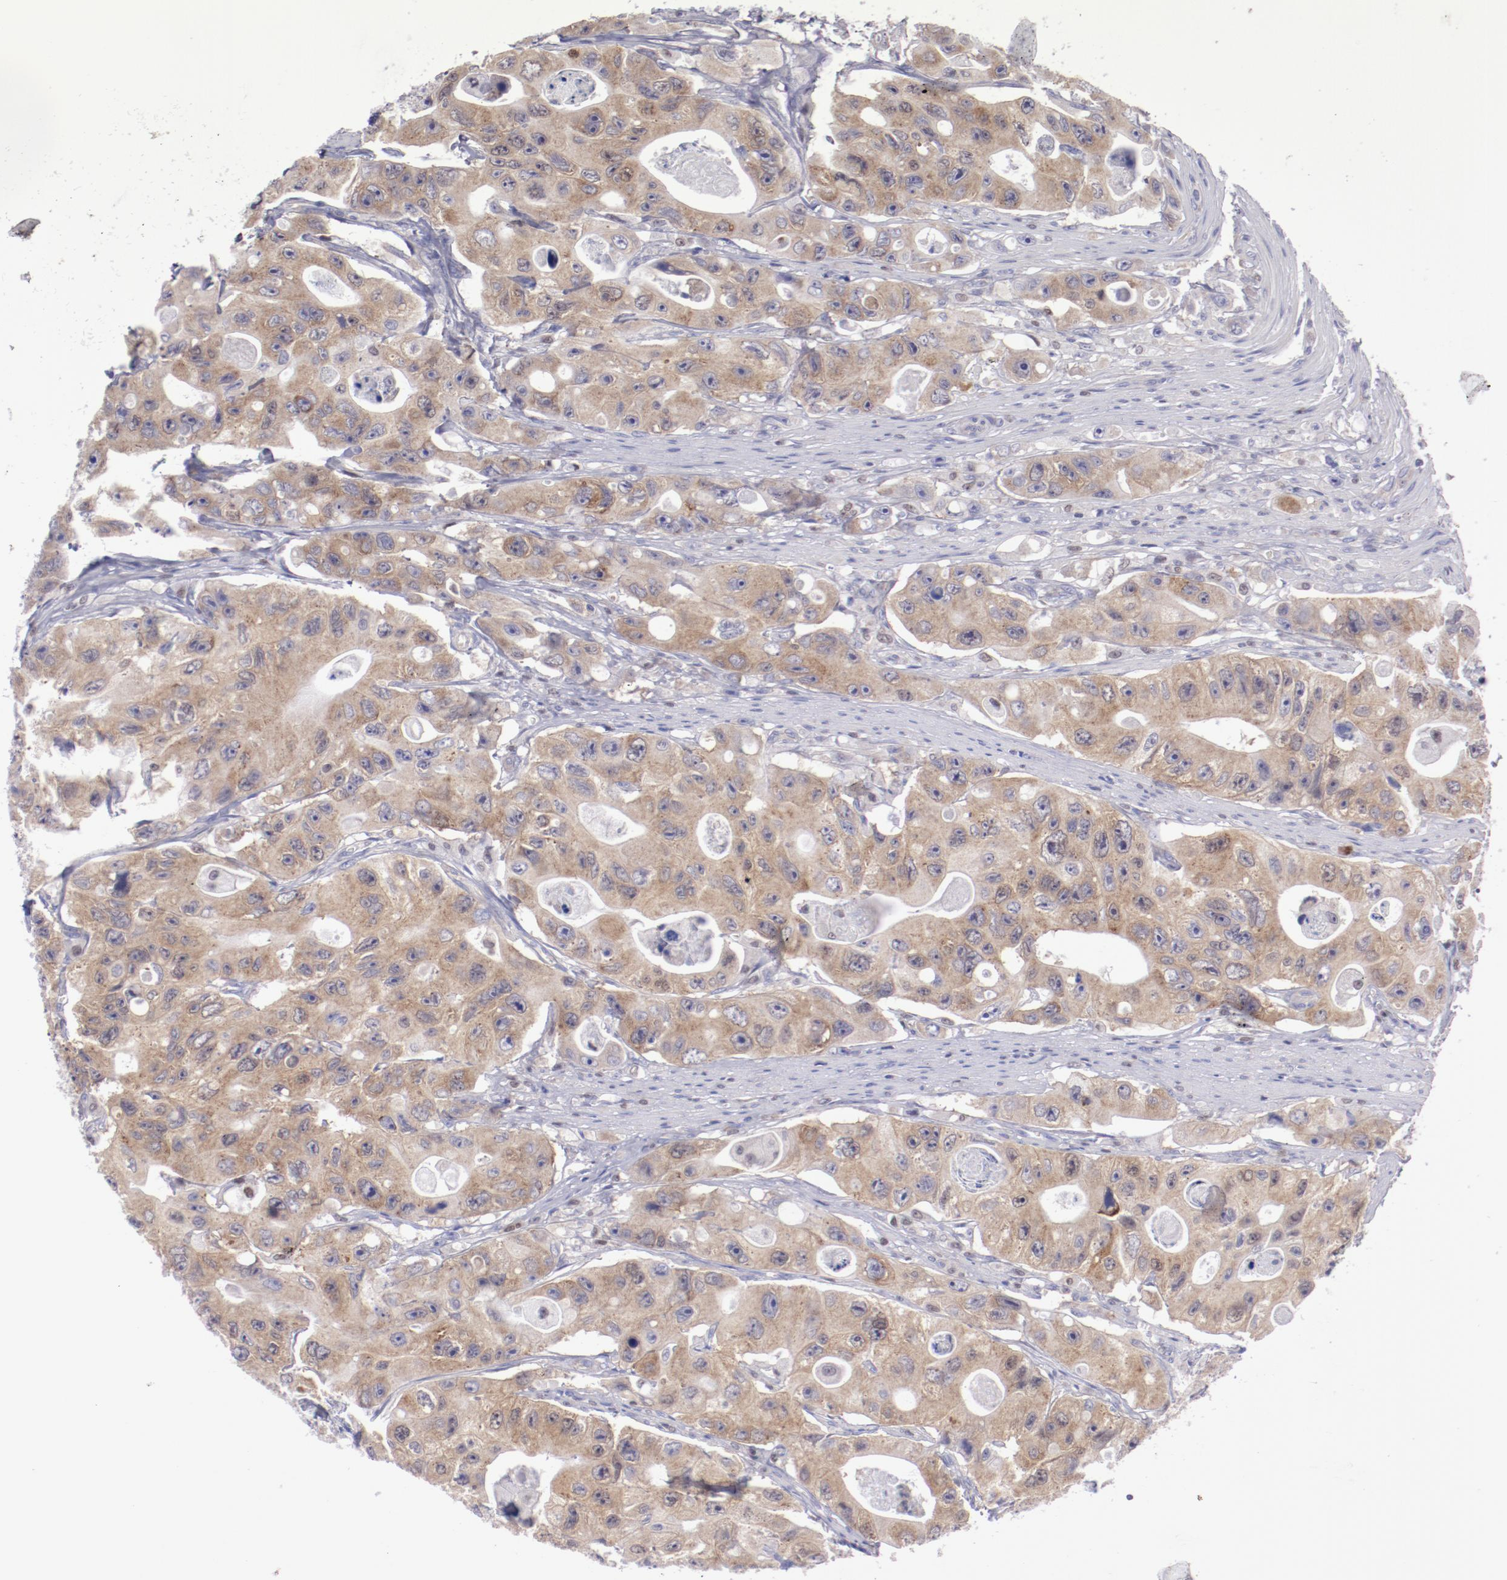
{"staining": {"intensity": "moderate", "quantity": ">75%", "location": "cytoplasmic/membranous"}, "tissue": "colorectal cancer", "cell_type": "Tumor cells", "image_type": "cancer", "snomed": [{"axis": "morphology", "description": "Adenocarcinoma, NOS"}, {"axis": "topography", "description": "Colon"}], "caption": "Protein expression analysis of human colorectal adenocarcinoma reveals moderate cytoplasmic/membranous expression in about >75% of tumor cells.", "gene": "IRF8", "patient": {"sex": "female", "age": 46}}